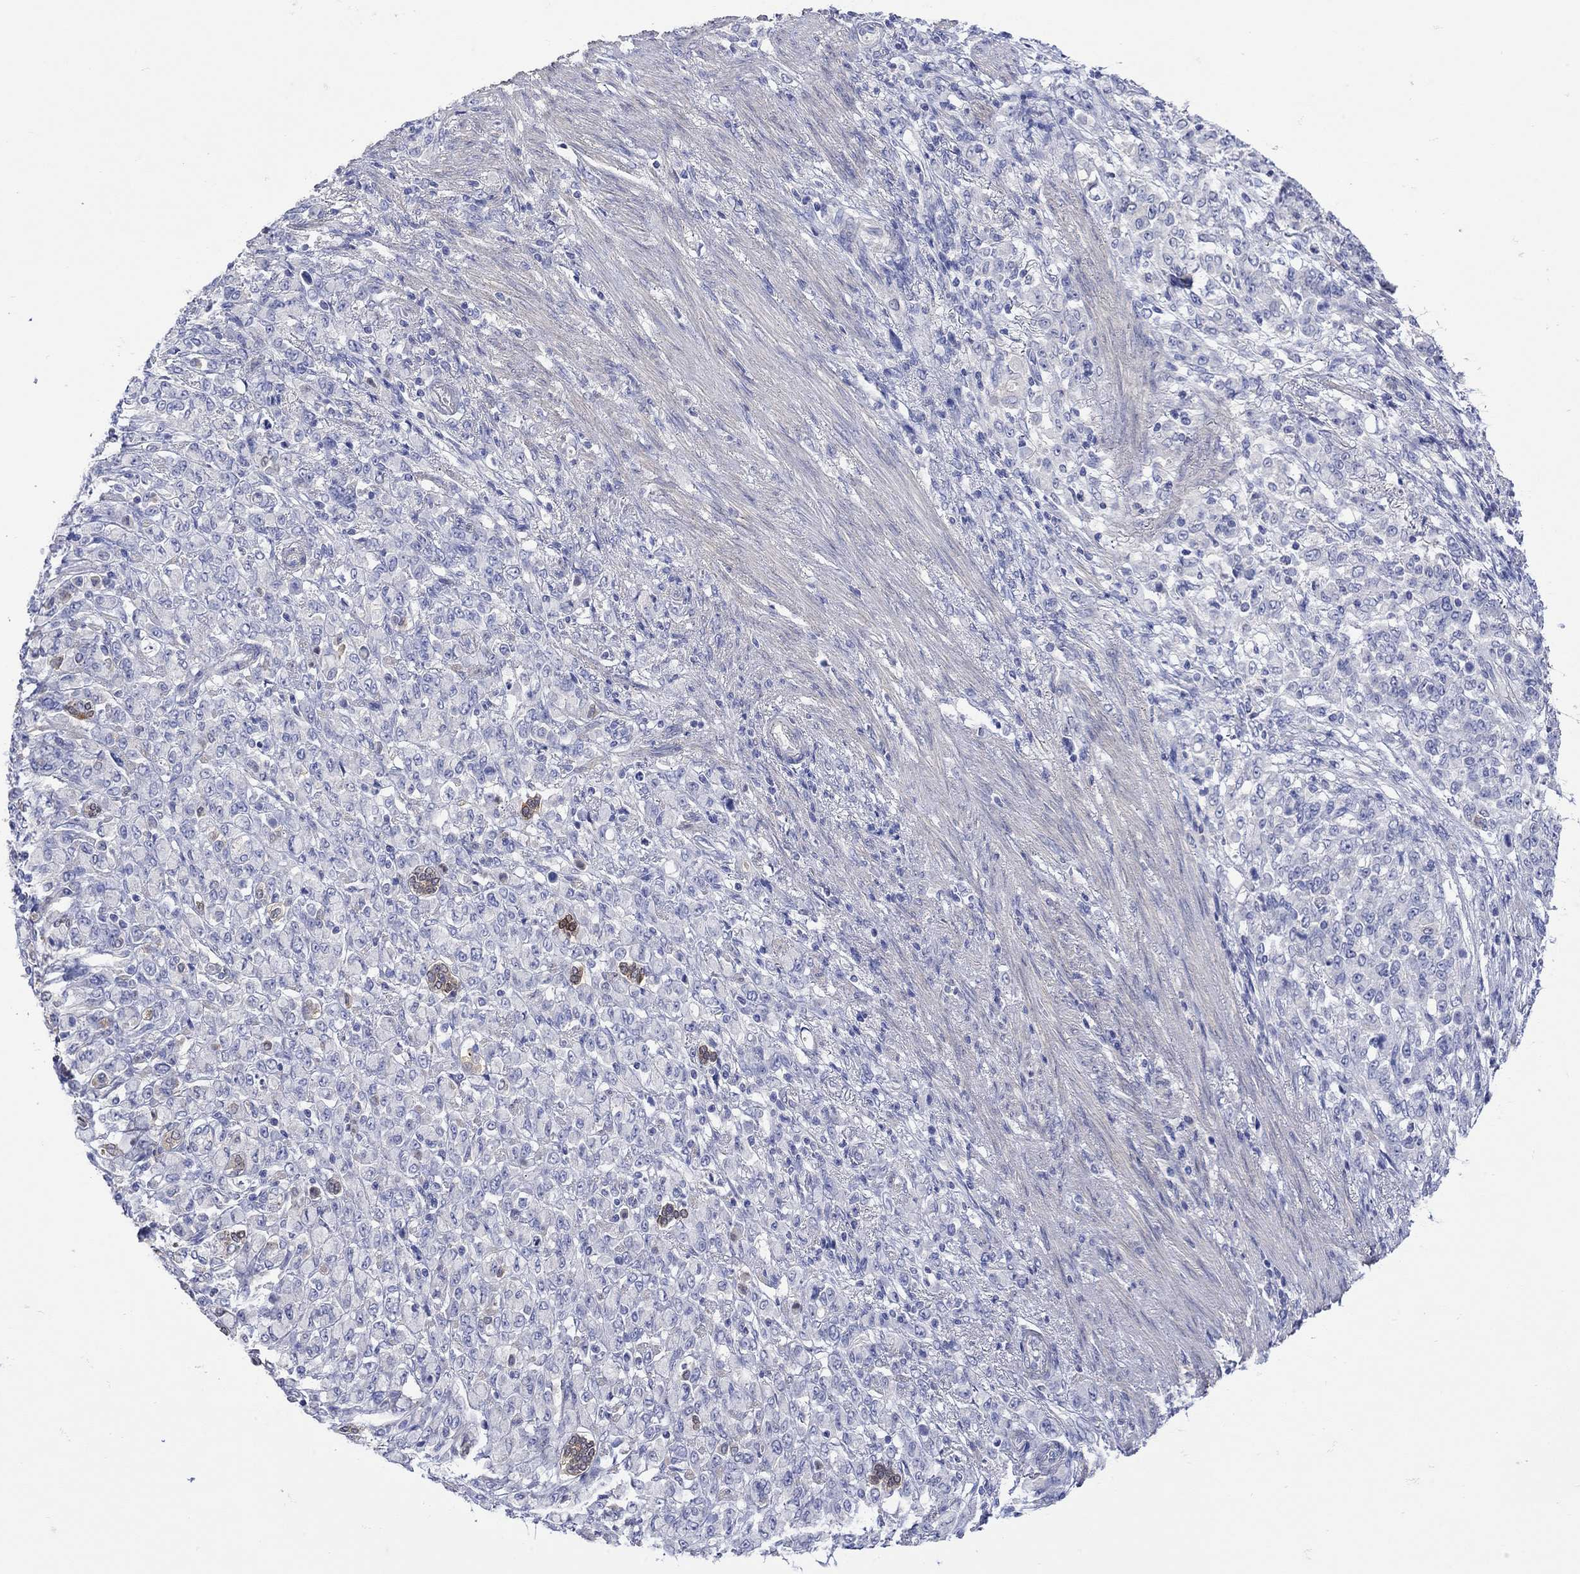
{"staining": {"intensity": "negative", "quantity": "none", "location": "none"}, "tissue": "stomach cancer", "cell_type": "Tumor cells", "image_type": "cancer", "snomed": [{"axis": "morphology", "description": "Normal tissue, NOS"}, {"axis": "morphology", "description": "Adenocarcinoma, NOS"}, {"axis": "topography", "description": "Stomach"}], "caption": "This is an IHC photomicrograph of human stomach cancer. There is no expression in tumor cells.", "gene": "MSI1", "patient": {"sex": "female", "age": 79}}